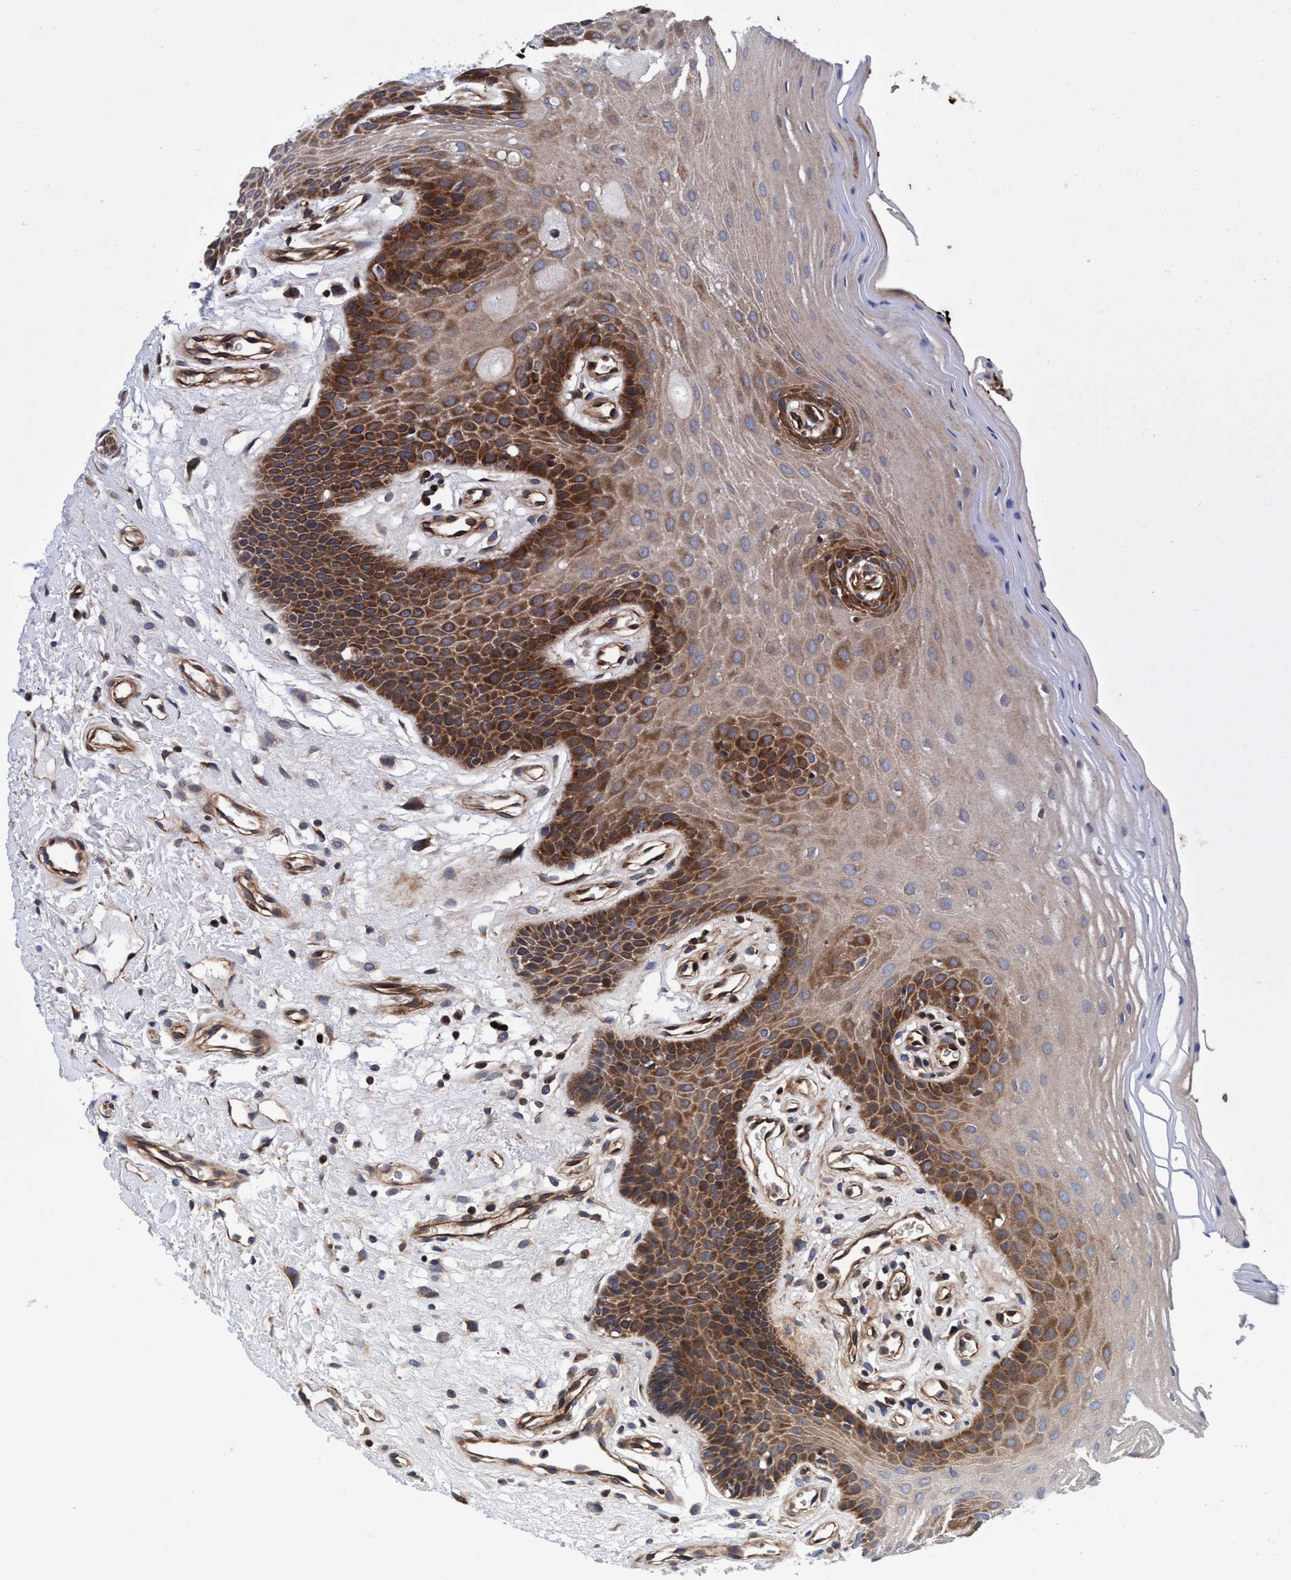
{"staining": {"intensity": "strong", "quantity": ">75%", "location": "cytoplasmic/membranous"}, "tissue": "oral mucosa", "cell_type": "Squamous epithelial cells", "image_type": "normal", "snomed": [{"axis": "morphology", "description": "Normal tissue, NOS"}, {"axis": "morphology", "description": "Squamous cell carcinoma, NOS"}, {"axis": "topography", "description": "Oral tissue"}, {"axis": "topography", "description": "Head-Neck"}], "caption": "IHC photomicrograph of benign oral mucosa: oral mucosa stained using immunohistochemistry displays high levels of strong protein expression localized specifically in the cytoplasmic/membranous of squamous epithelial cells, appearing as a cytoplasmic/membranous brown color.", "gene": "MCM3AP", "patient": {"sex": "male", "age": 71}}